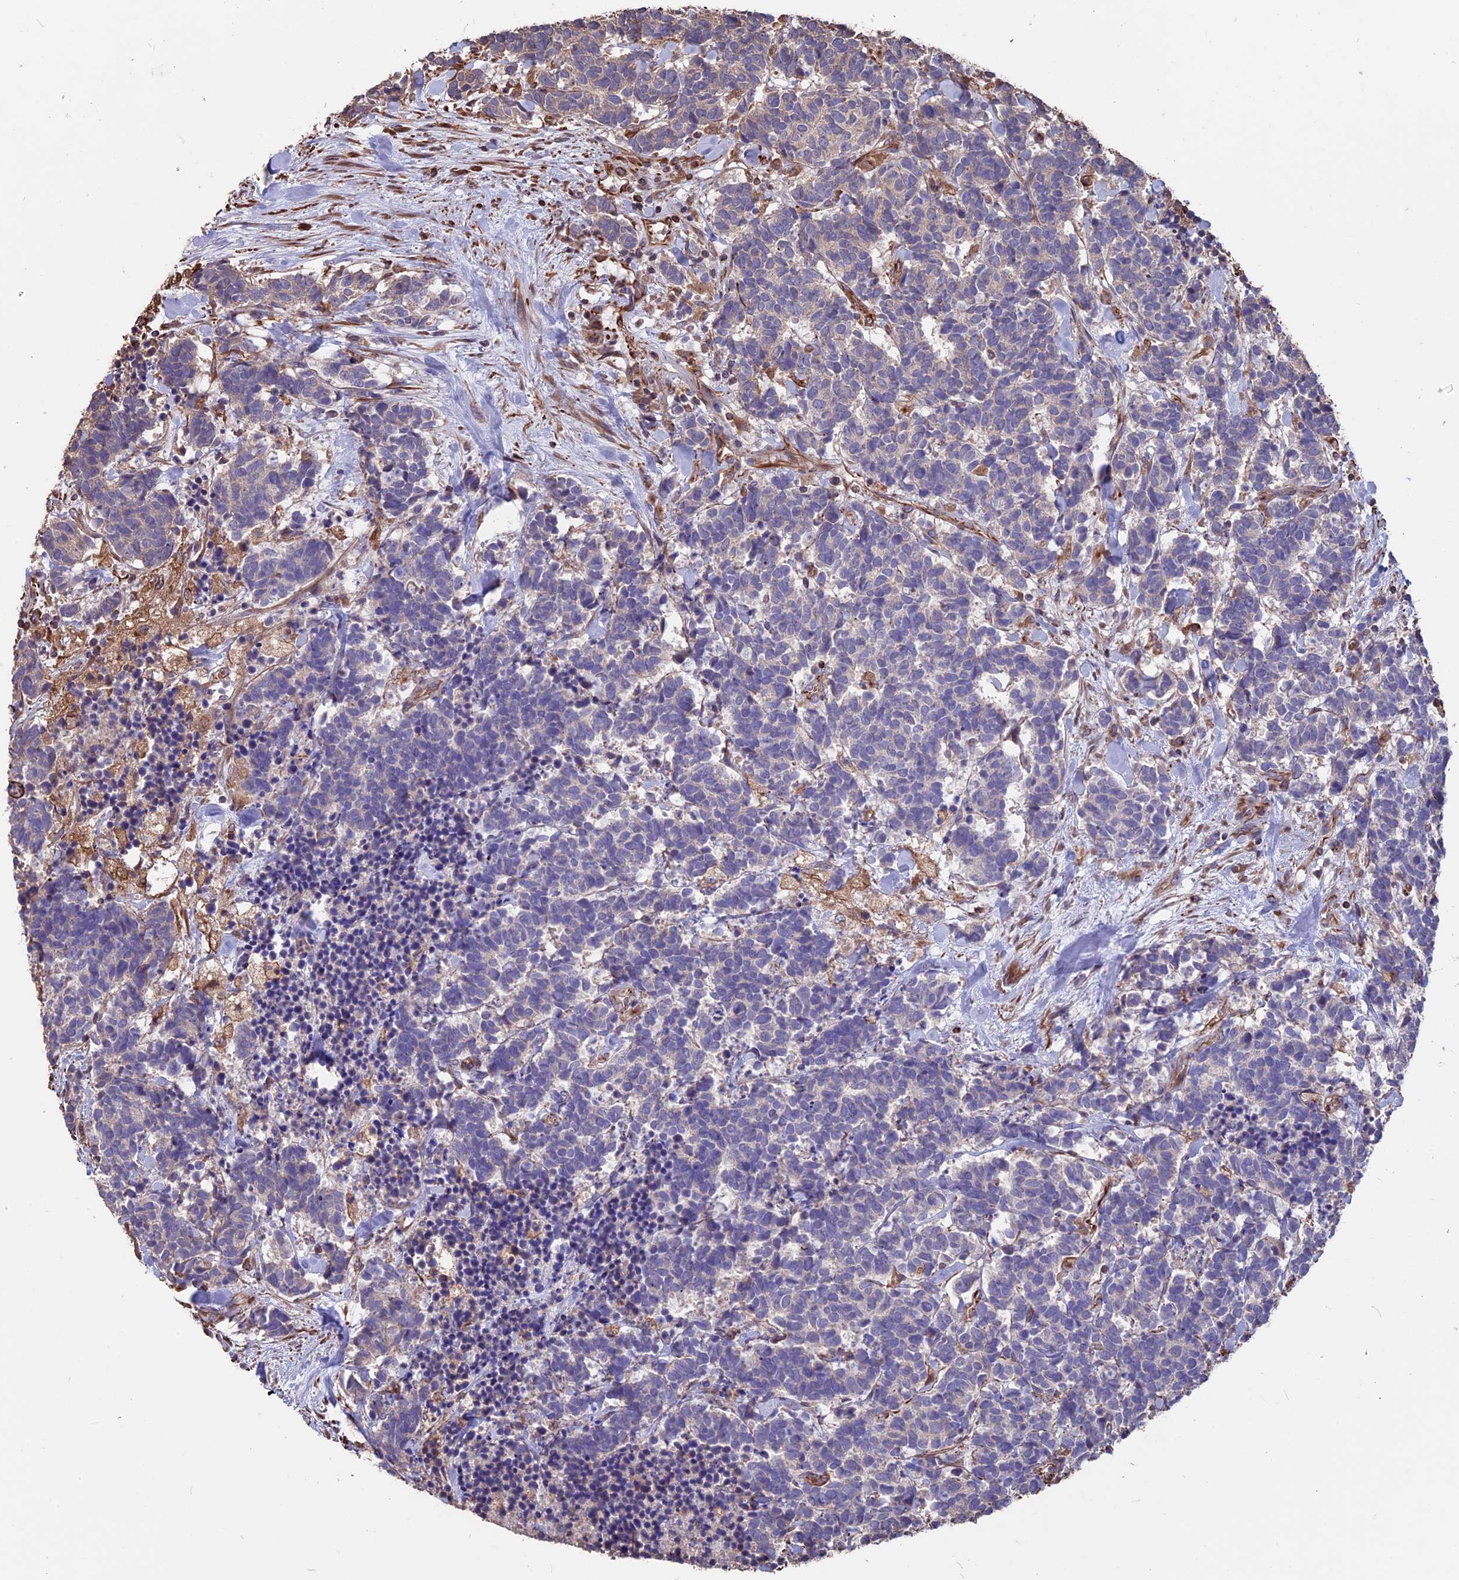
{"staining": {"intensity": "weak", "quantity": "<25%", "location": "cytoplasmic/membranous"}, "tissue": "carcinoid", "cell_type": "Tumor cells", "image_type": "cancer", "snomed": [{"axis": "morphology", "description": "Carcinoma, NOS"}, {"axis": "morphology", "description": "Carcinoid, malignant, NOS"}, {"axis": "topography", "description": "Prostate"}], "caption": "Immunohistochemical staining of human carcinoma demonstrates no significant positivity in tumor cells.", "gene": "SEH1L", "patient": {"sex": "male", "age": 57}}